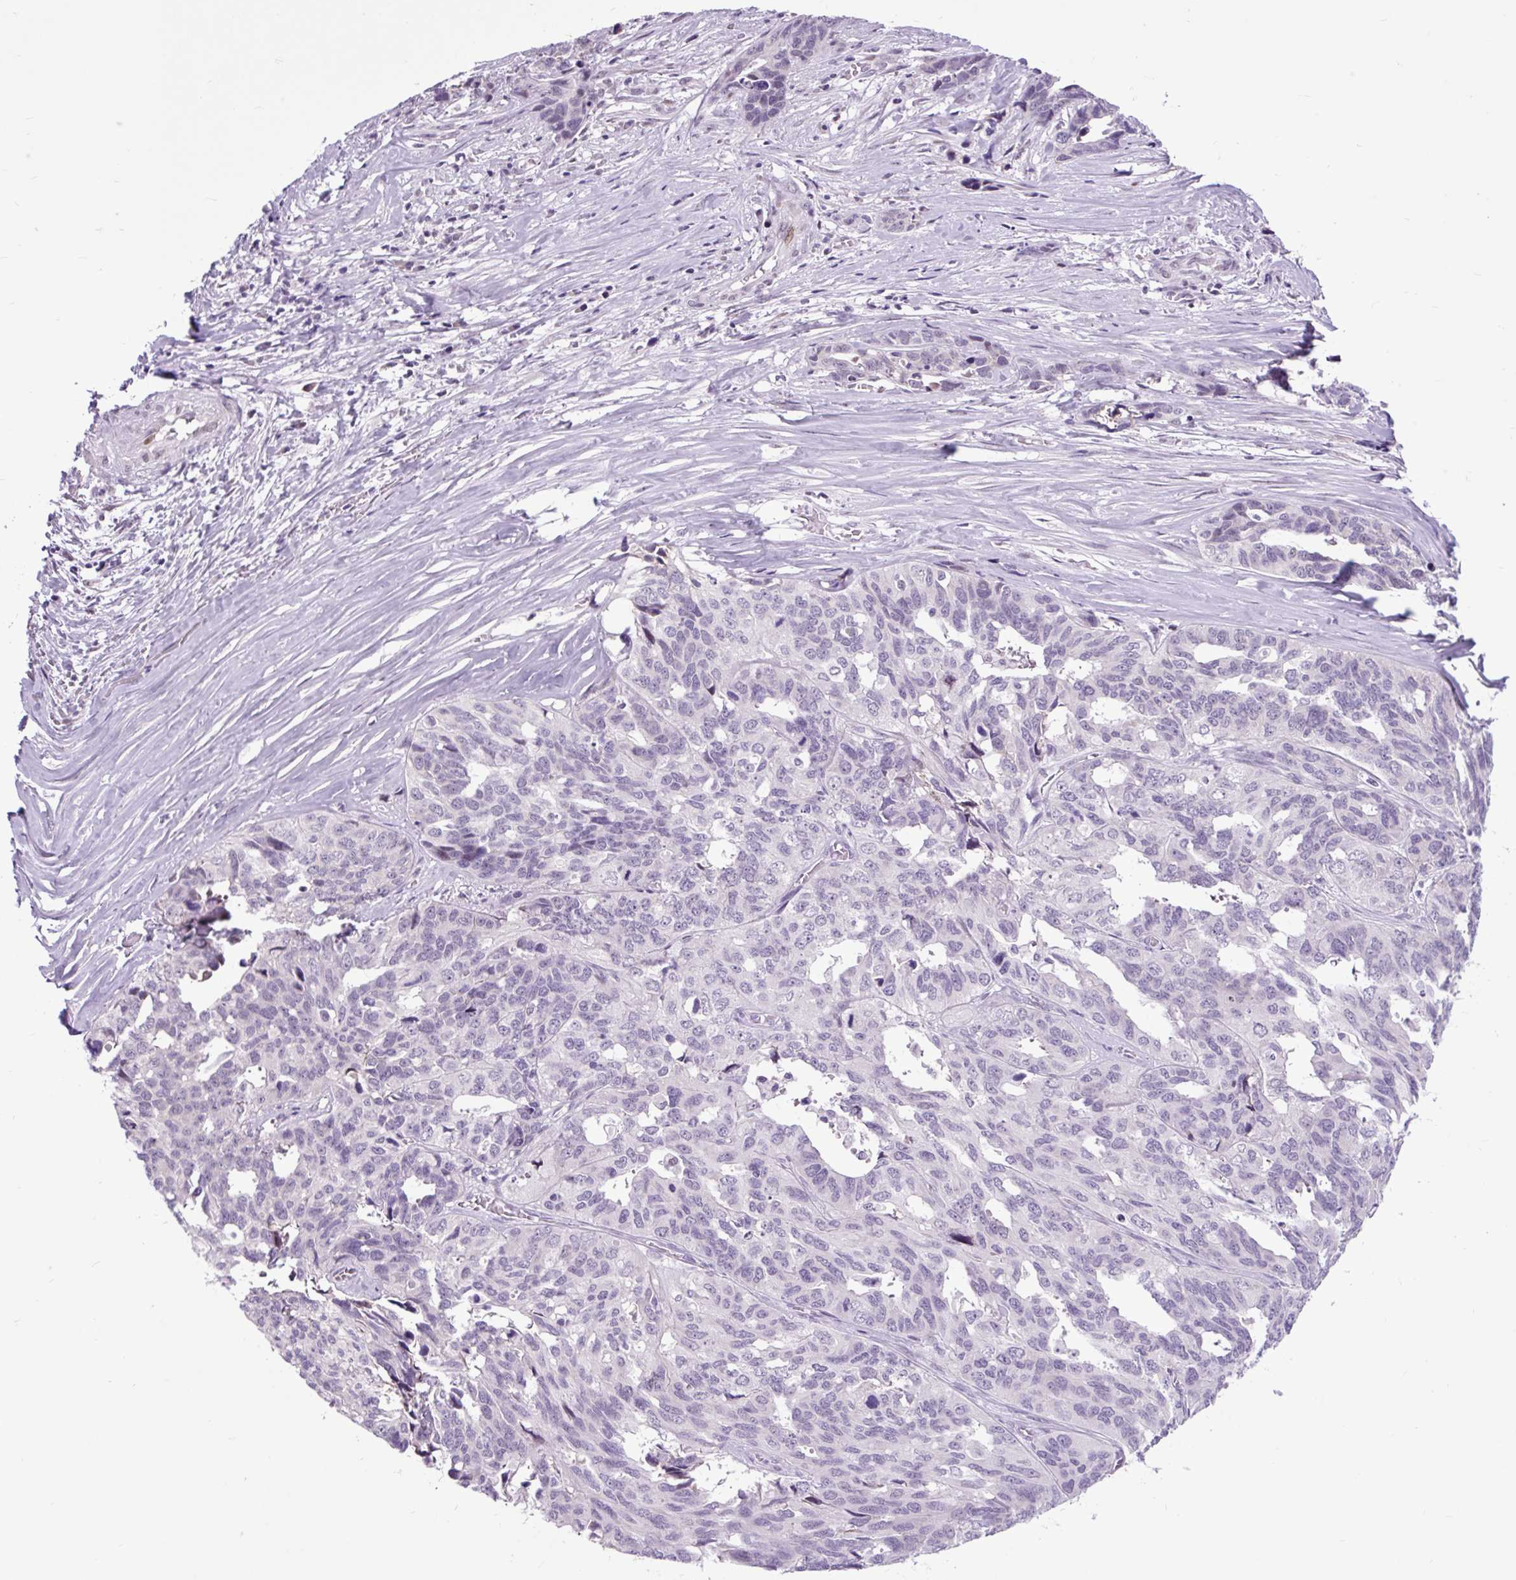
{"staining": {"intensity": "negative", "quantity": "none", "location": "none"}, "tissue": "ovarian cancer", "cell_type": "Tumor cells", "image_type": "cancer", "snomed": [{"axis": "morphology", "description": "Cystadenocarcinoma, serous, NOS"}, {"axis": "topography", "description": "Ovary"}], "caption": "Immunohistochemical staining of ovarian serous cystadenocarcinoma displays no significant staining in tumor cells.", "gene": "CLK2", "patient": {"sex": "female", "age": 64}}